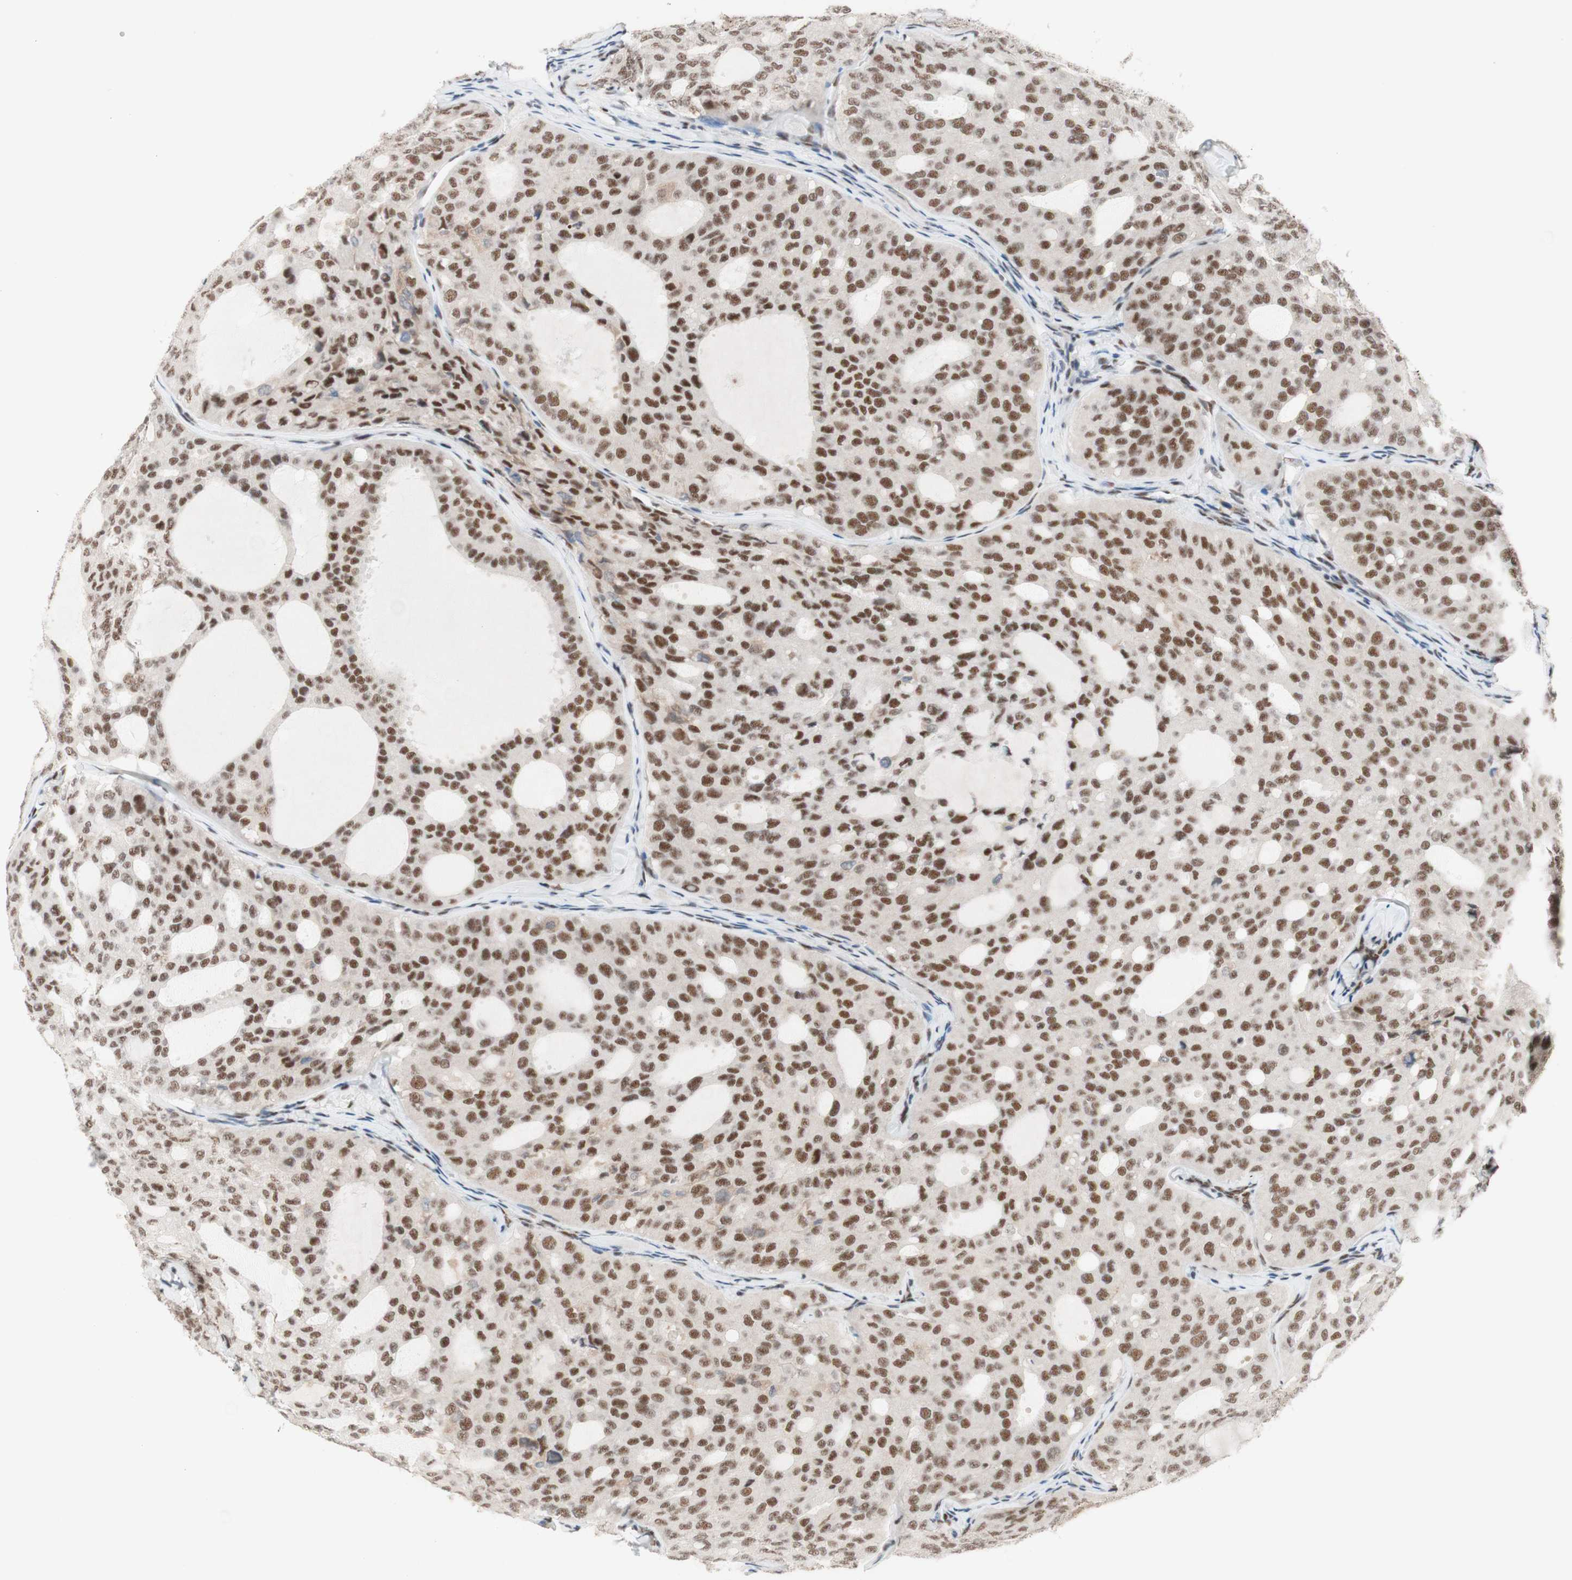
{"staining": {"intensity": "moderate", "quantity": ">75%", "location": "nuclear"}, "tissue": "thyroid cancer", "cell_type": "Tumor cells", "image_type": "cancer", "snomed": [{"axis": "morphology", "description": "Follicular adenoma carcinoma, NOS"}, {"axis": "topography", "description": "Thyroid gland"}], "caption": "Immunohistochemistry (IHC) image of thyroid cancer stained for a protein (brown), which shows medium levels of moderate nuclear positivity in about >75% of tumor cells.", "gene": "PRPF19", "patient": {"sex": "male", "age": 75}}